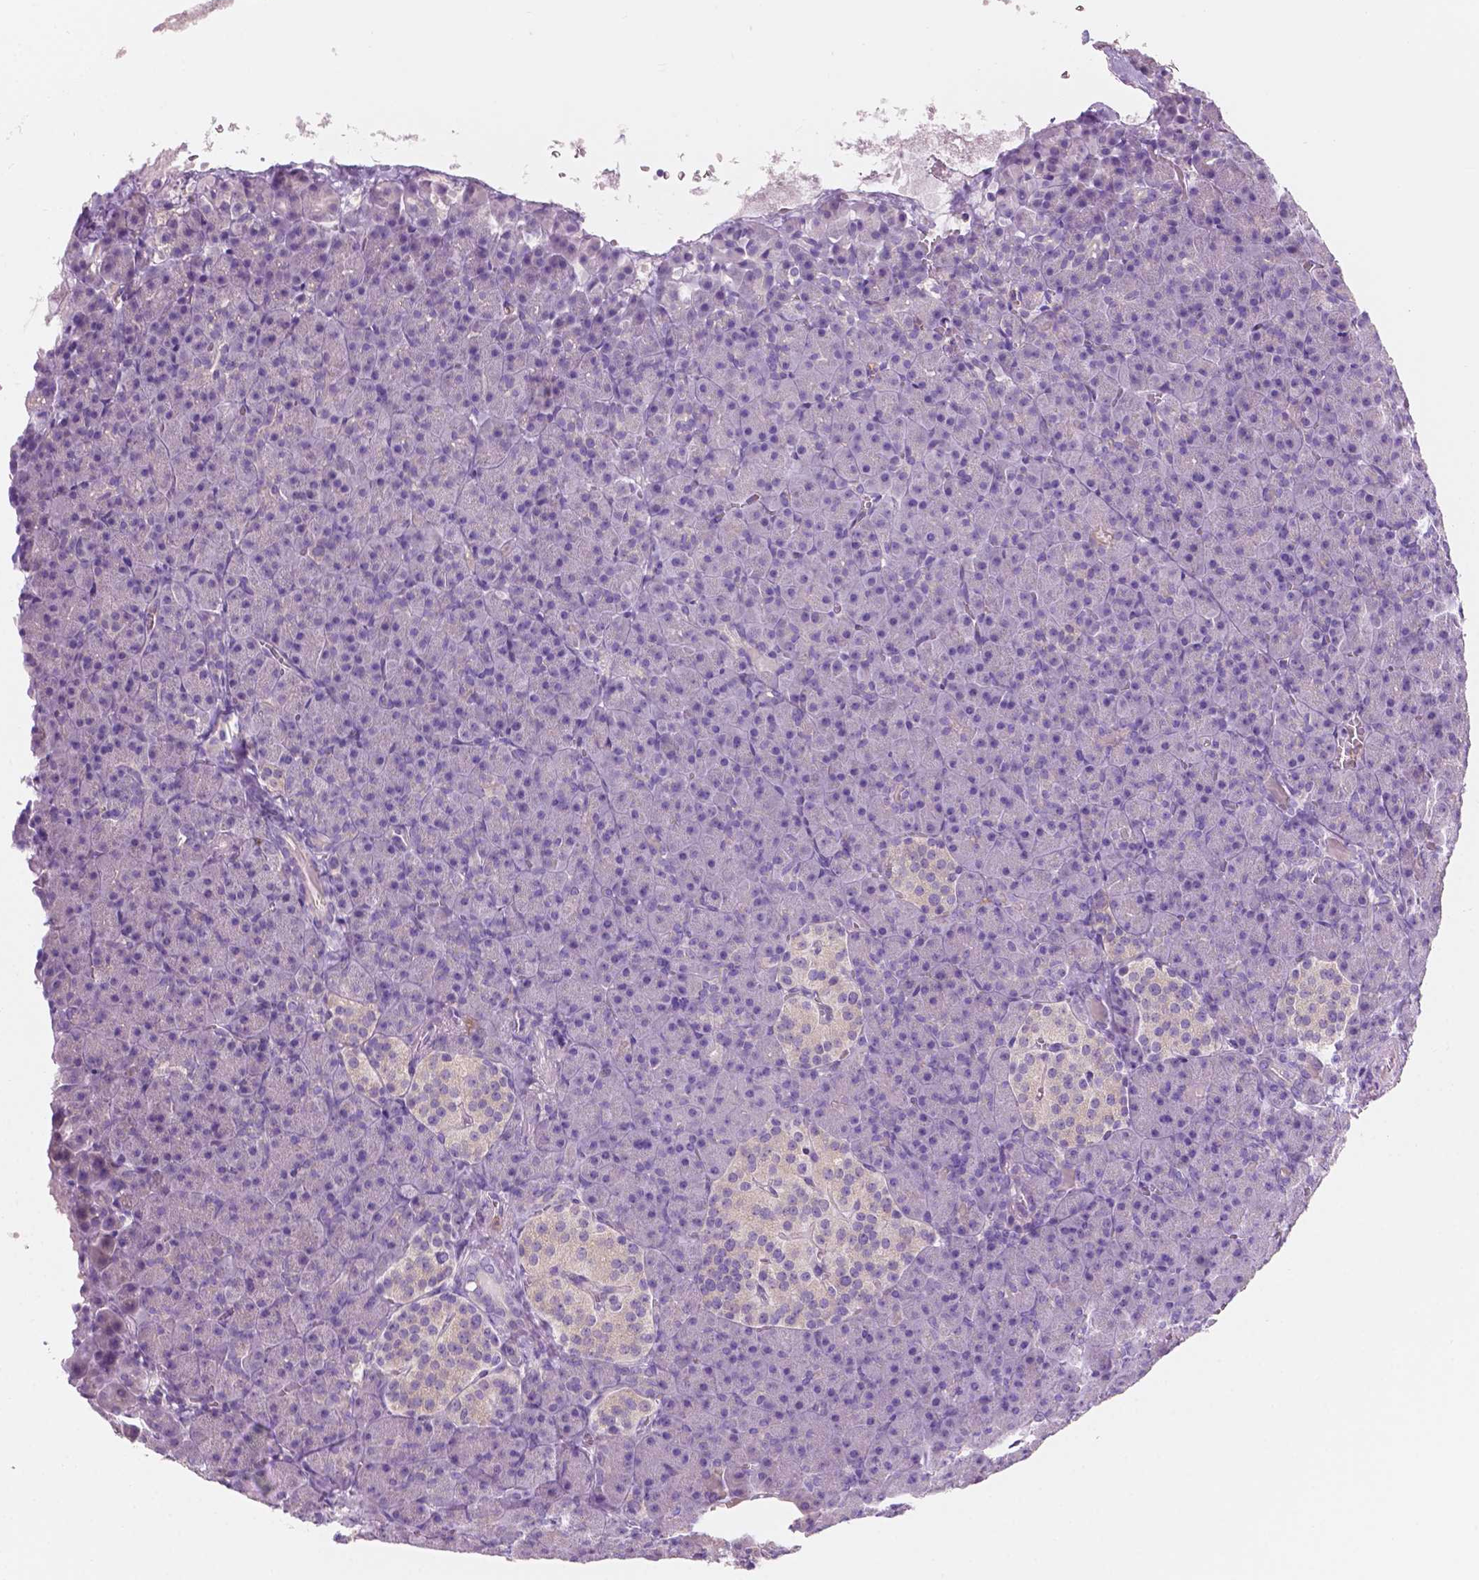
{"staining": {"intensity": "negative", "quantity": "none", "location": "none"}, "tissue": "pancreas", "cell_type": "Exocrine glandular cells", "image_type": "normal", "snomed": [{"axis": "morphology", "description": "Normal tissue, NOS"}, {"axis": "topography", "description": "Pancreas"}], "caption": "Protein analysis of unremarkable pancreas exhibits no significant positivity in exocrine glandular cells.", "gene": "SEMA4A", "patient": {"sex": "female", "age": 74}}